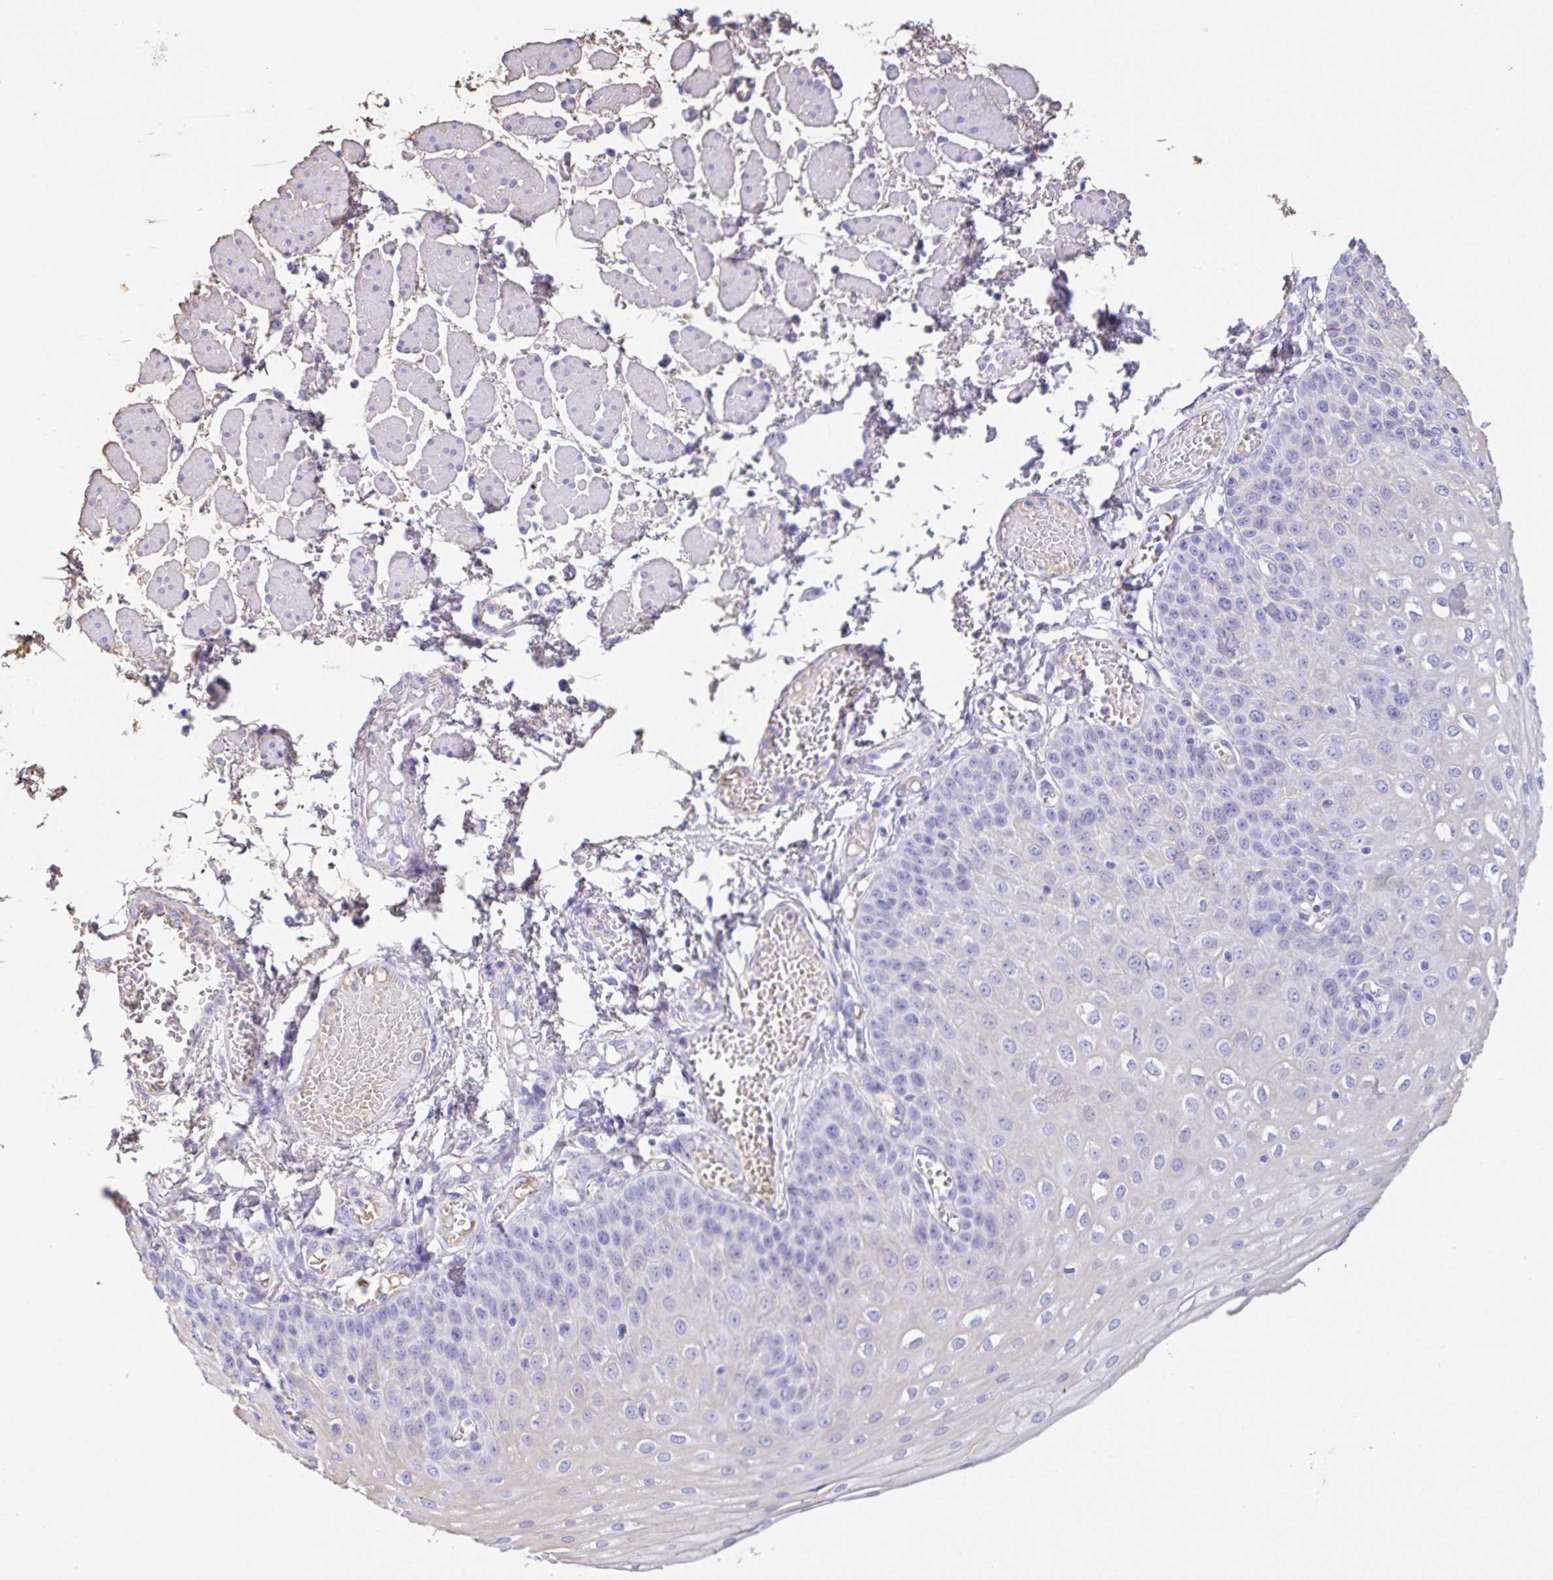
{"staining": {"intensity": "negative", "quantity": "none", "location": "none"}, "tissue": "esophagus", "cell_type": "Squamous epithelial cells", "image_type": "normal", "snomed": [{"axis": "morphology", "description": "Normal tissue, NOS"}, {"axis": "morphology", "description": "Adenocarcinoma, NOS"}, {"axis": "topography", "description": "Esophagus"}], "caption": "Immunohistochemistry (IHC) micrograph of unremarkable esophagus stained for a protein (brown), which displays no staining in squamous epithelial cells.", "gene": "HOXC12", "patient": {"sex": "male", "age": 81}}